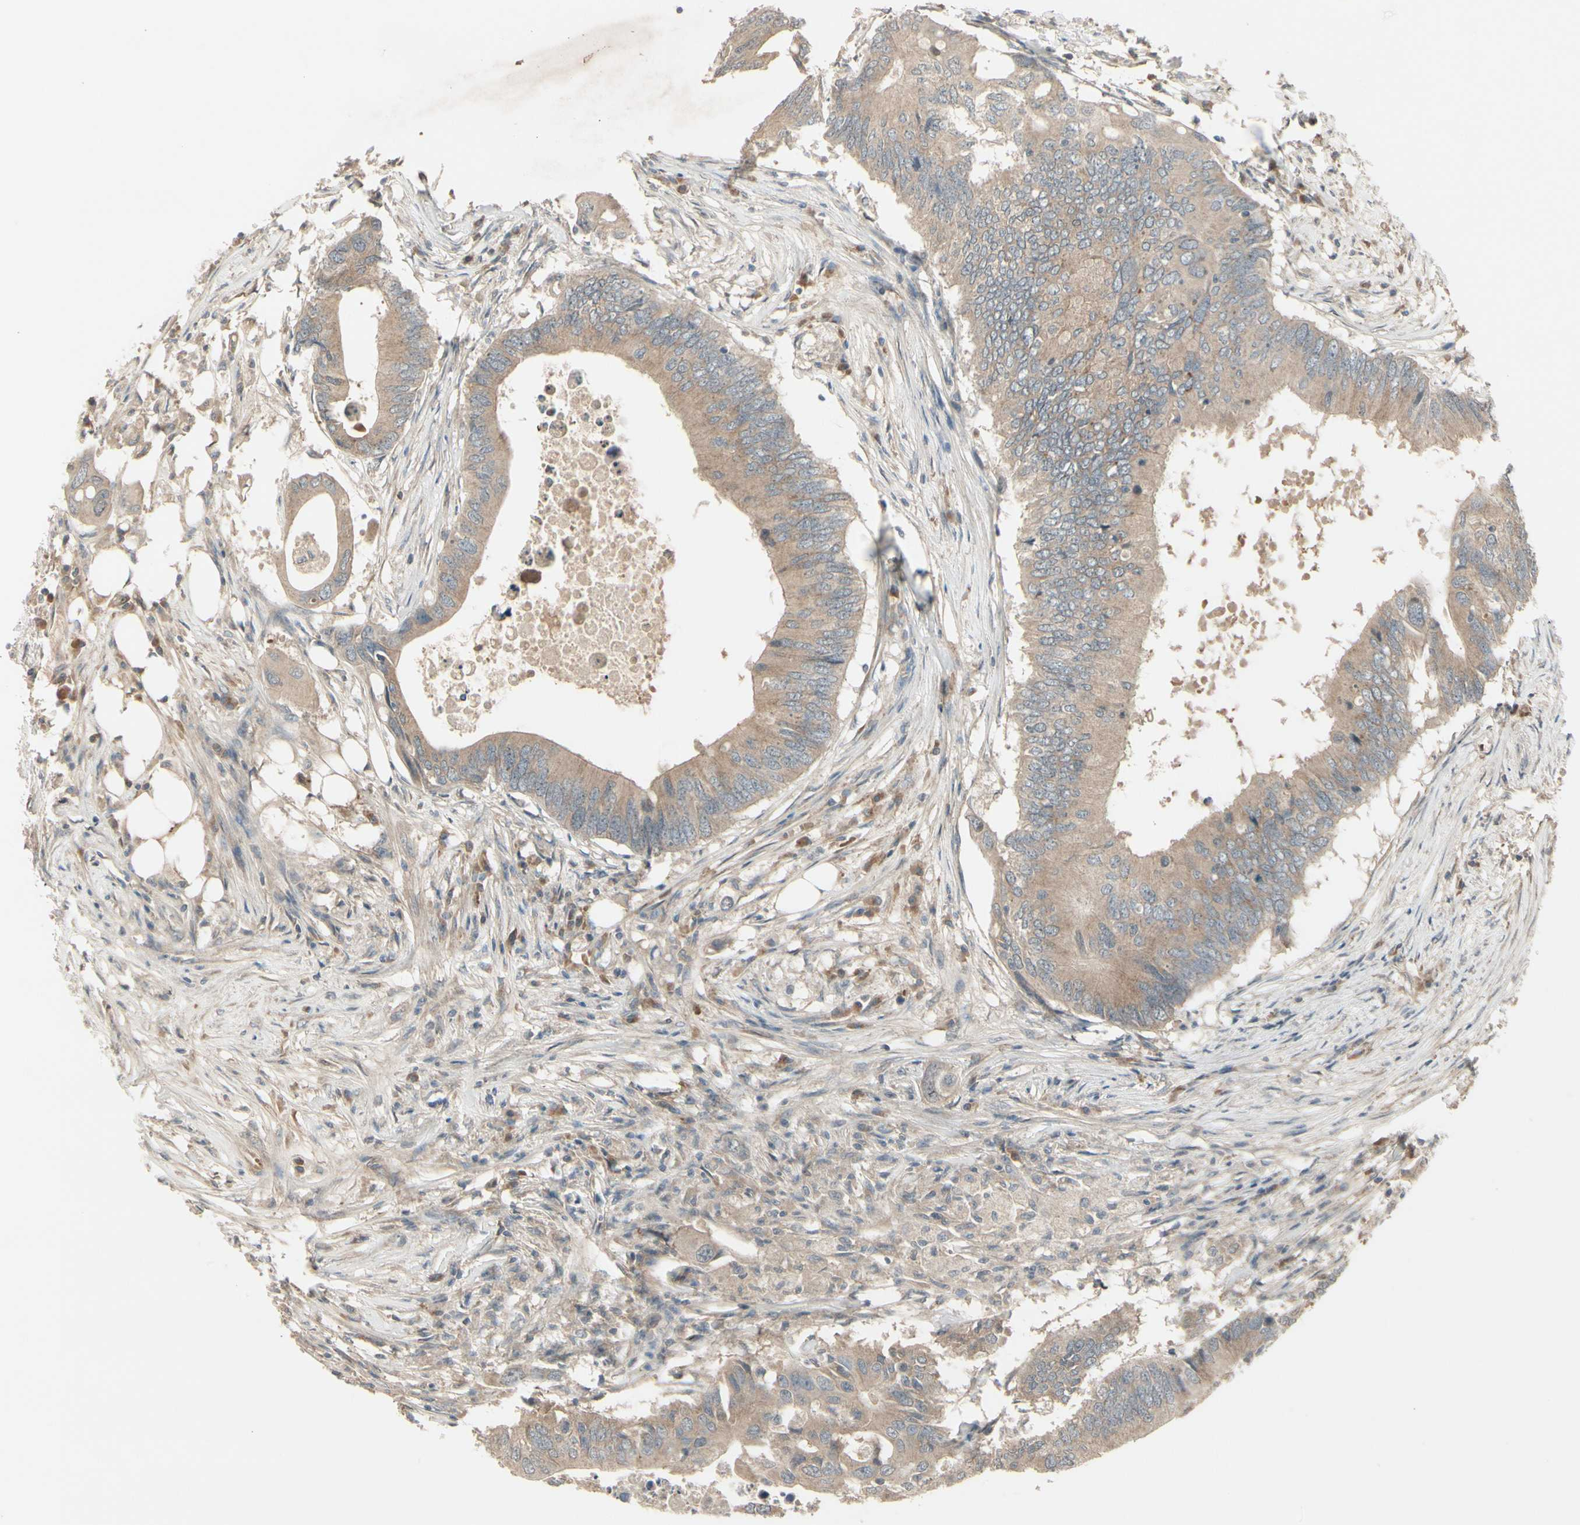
{"staining": {"intensity": "weak", "quantity": ">75%", "location": "cytoplasmic/membranous"}, "tissue": "colorectal cancer", "cell_type": "Tumor cells", "image_type": "cancer", "snomed": [{"axis": "morphology", "description": "Adenocarcinoma, NOS"}, {"axis": "topography", "description": "Colon"}], "caption": "Immunohistochemical staining of colorectal adenocarcinoma displays low levels of weak cytoplasmic/membranous protein expression in approximately >75% of tumor cells.", "gene": "FHDC1", "patient": {"sex": "male", "age": 71}}